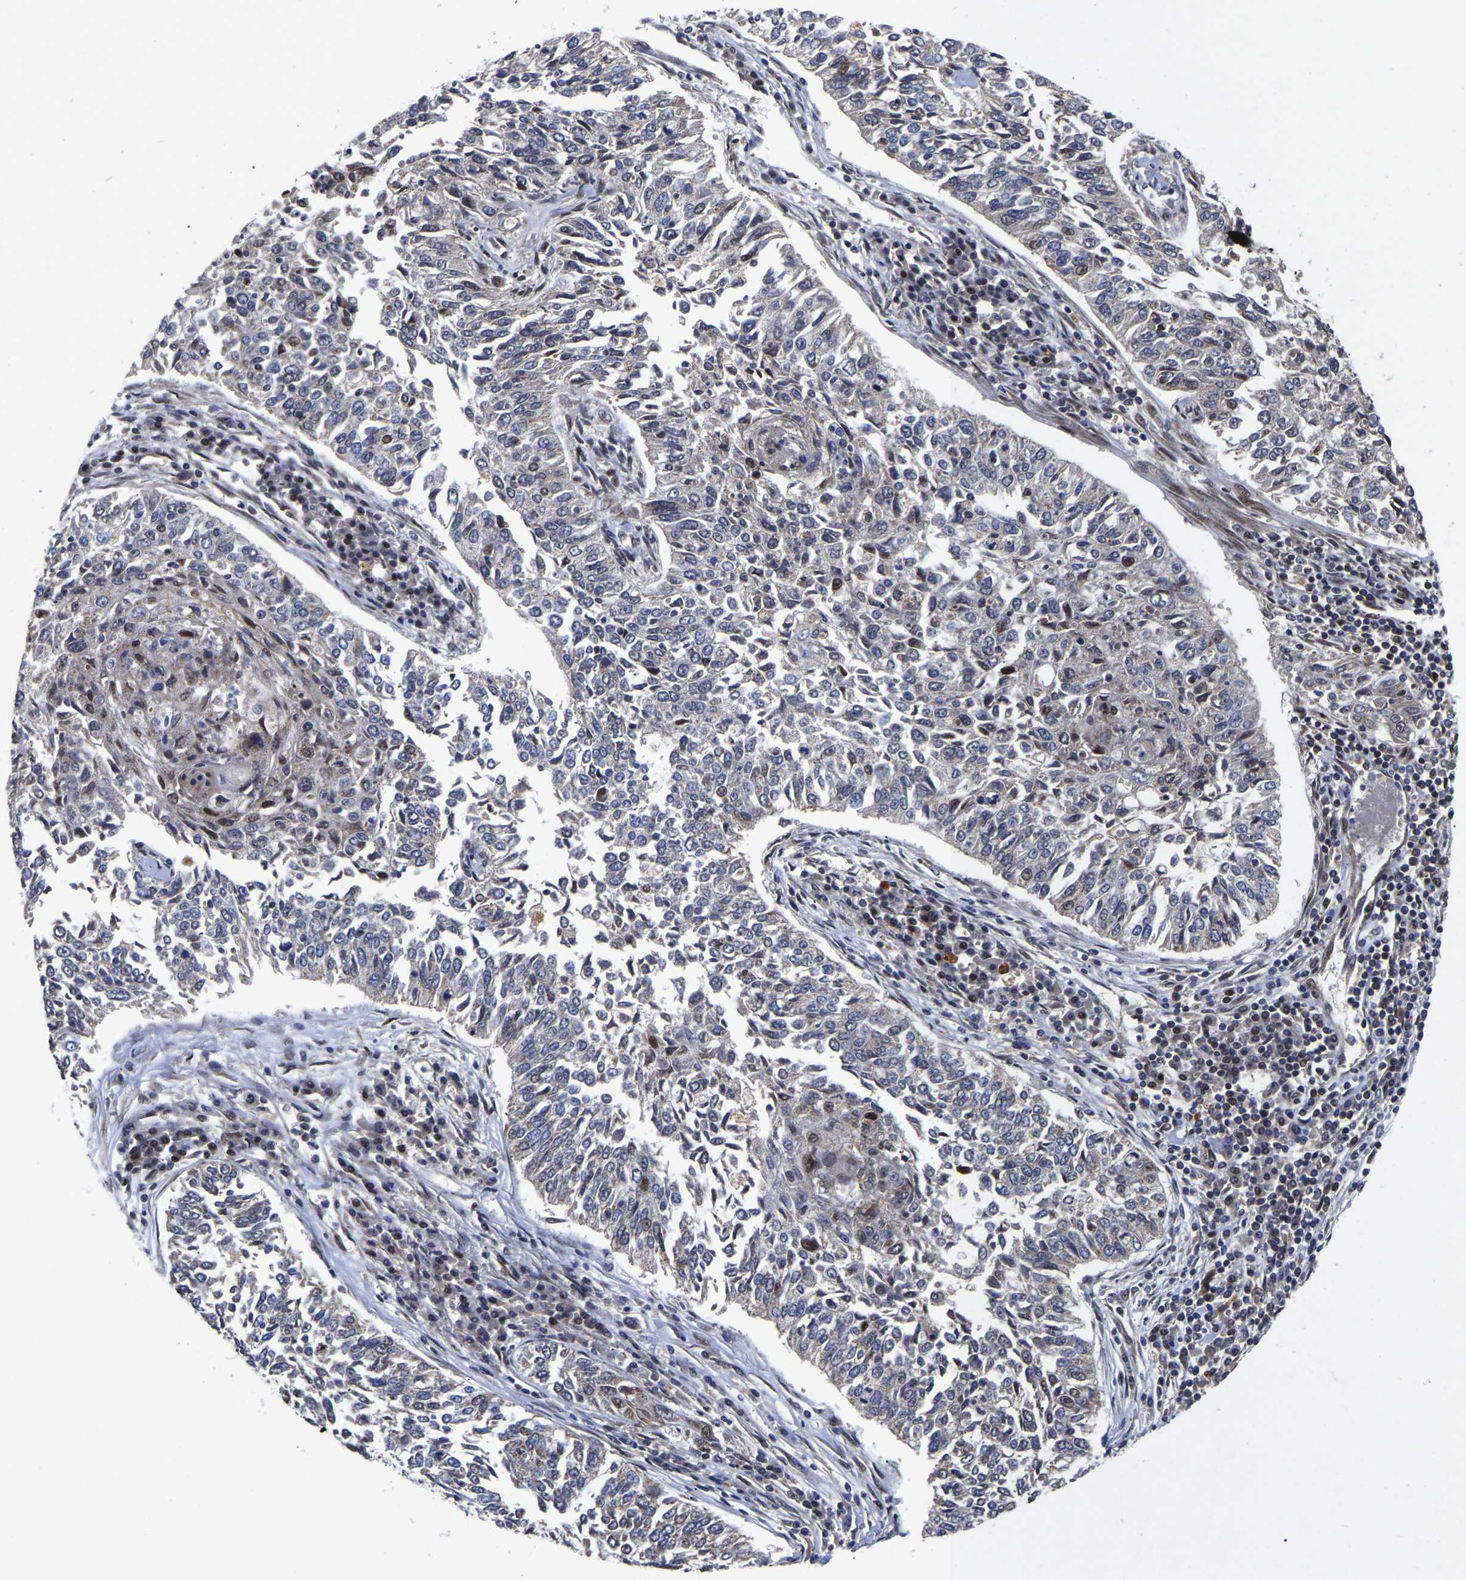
{"staining": {"intensity": "moderate", "quantity": "<25%", "location": "nuclear"}, "tissue": "lung cancer", "cell_type": "Tumor cells", "image_type": "cancer", "snomed": [{"axis": "morphology", "description": "Normal tissue, NOS"}, {"axis": "morphology", "description": "Squamous cell carcinoma, NOS"}, {"axis": "topography", "description": "Cartilage tissue"}, {"axis": "topography", "description": "Bronchus"}, {"axis": "topography", "description": "Lung"}], "caption": "Immunohistochemical staining of squamous cell carcinoma (lung) shows moderate nuclear protein positivity in about <25% of tumor cells.", "gene": "JUNB", "patient": {"sex": "female", "age": 49}}